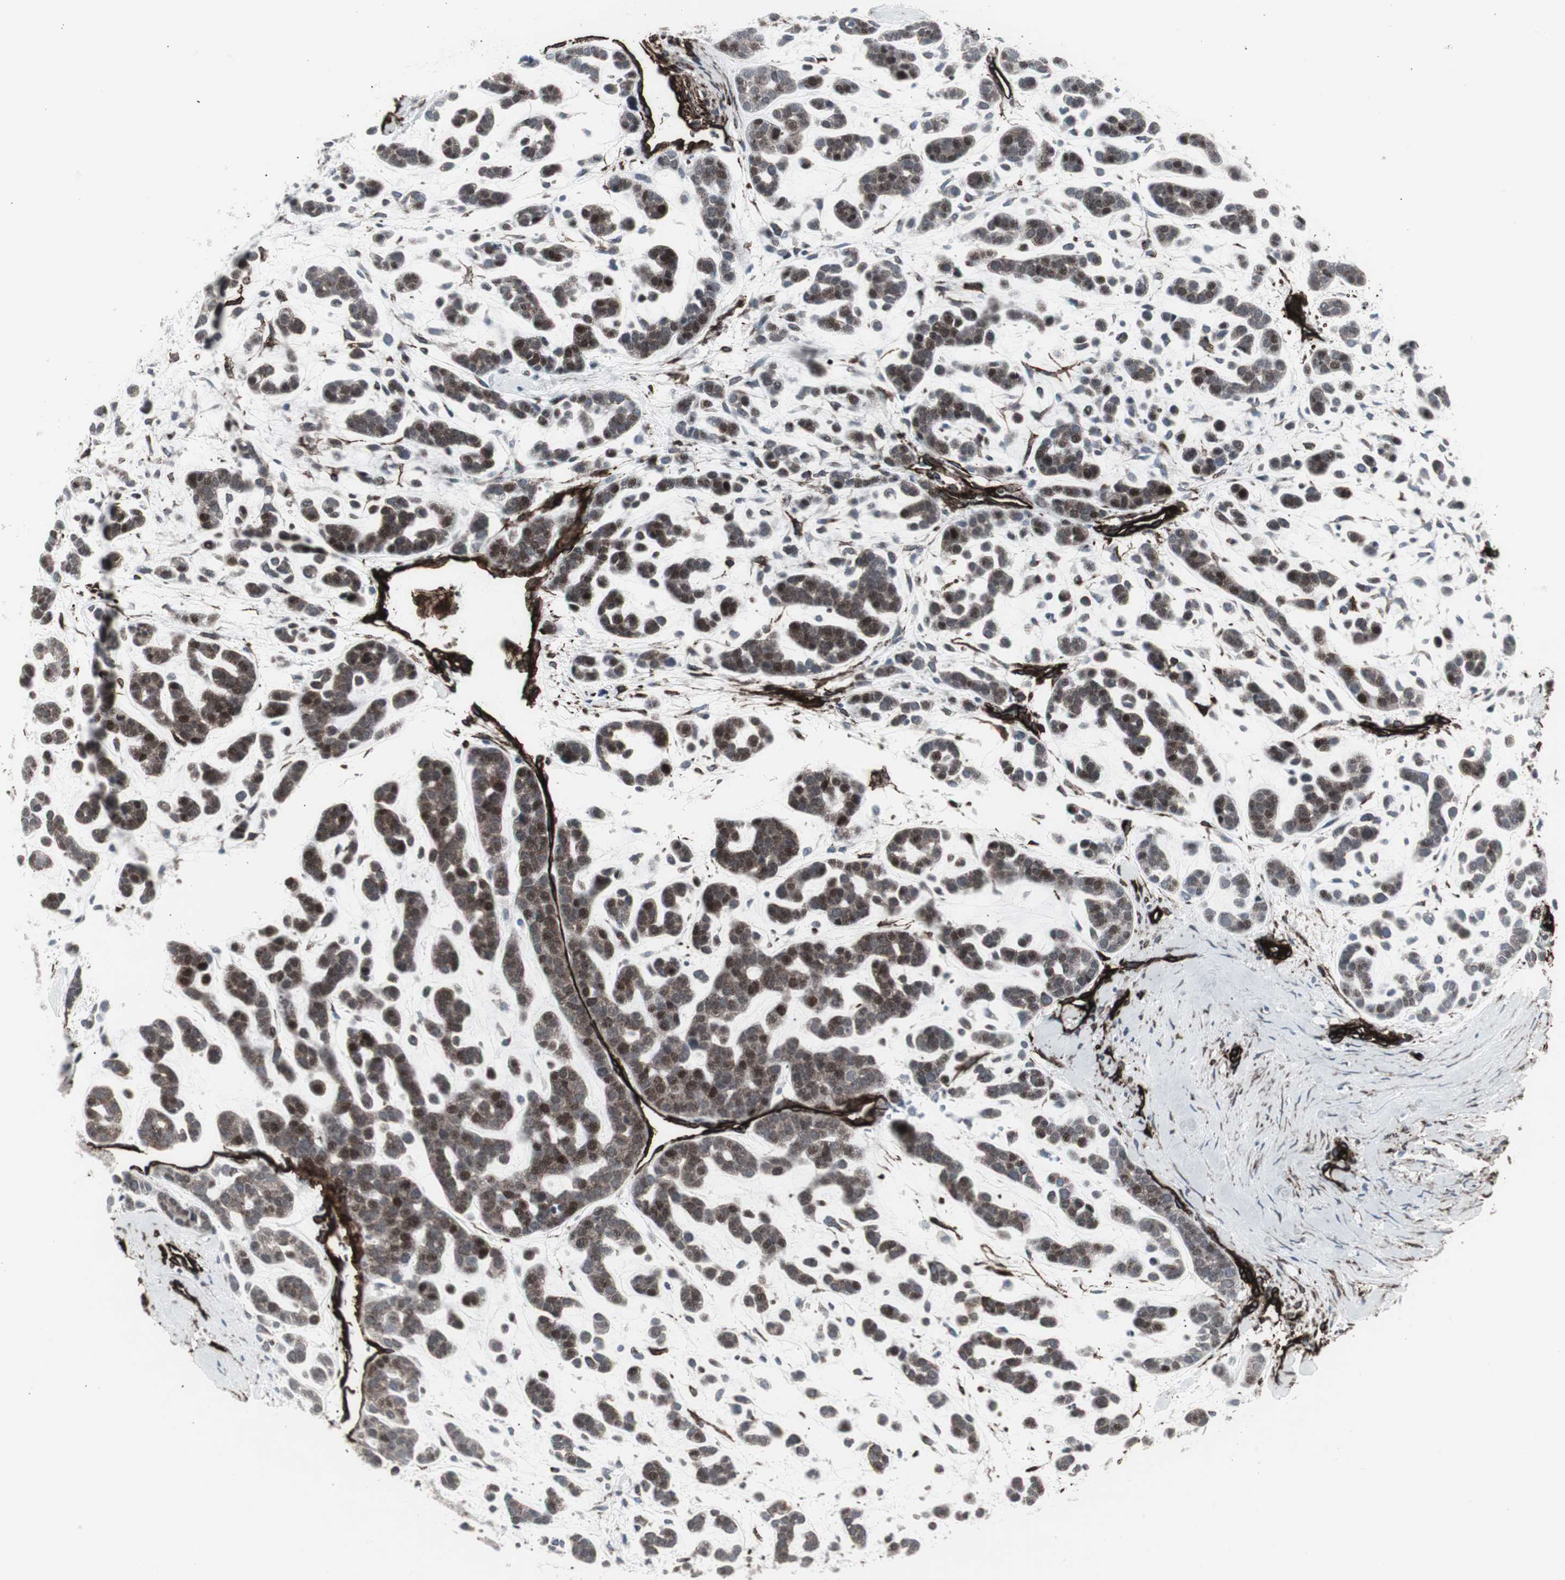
{"staining": {"intensity": "moderate", "quantity": ">75%", "location": "cytoplasmic/membranous,nuclear"}, "tissue": "head and neck cancer", "cell_type": "Tumor cells", "image_type": "cancer", "snomed": [{"axis": "morphology", "description": "Adenocarcinoma, NOS"}, {"axis": "morphology", "description": "Adenoma, NOS"}, {"axis": "topography", "description": "Head-Neck"}], "caption": "Adenoma (head and neck) stained with a protein marker reveals moderate staining in tumor cells.", "gene": "PDGFA", "patient": {"sex": "female", "age": 55}}